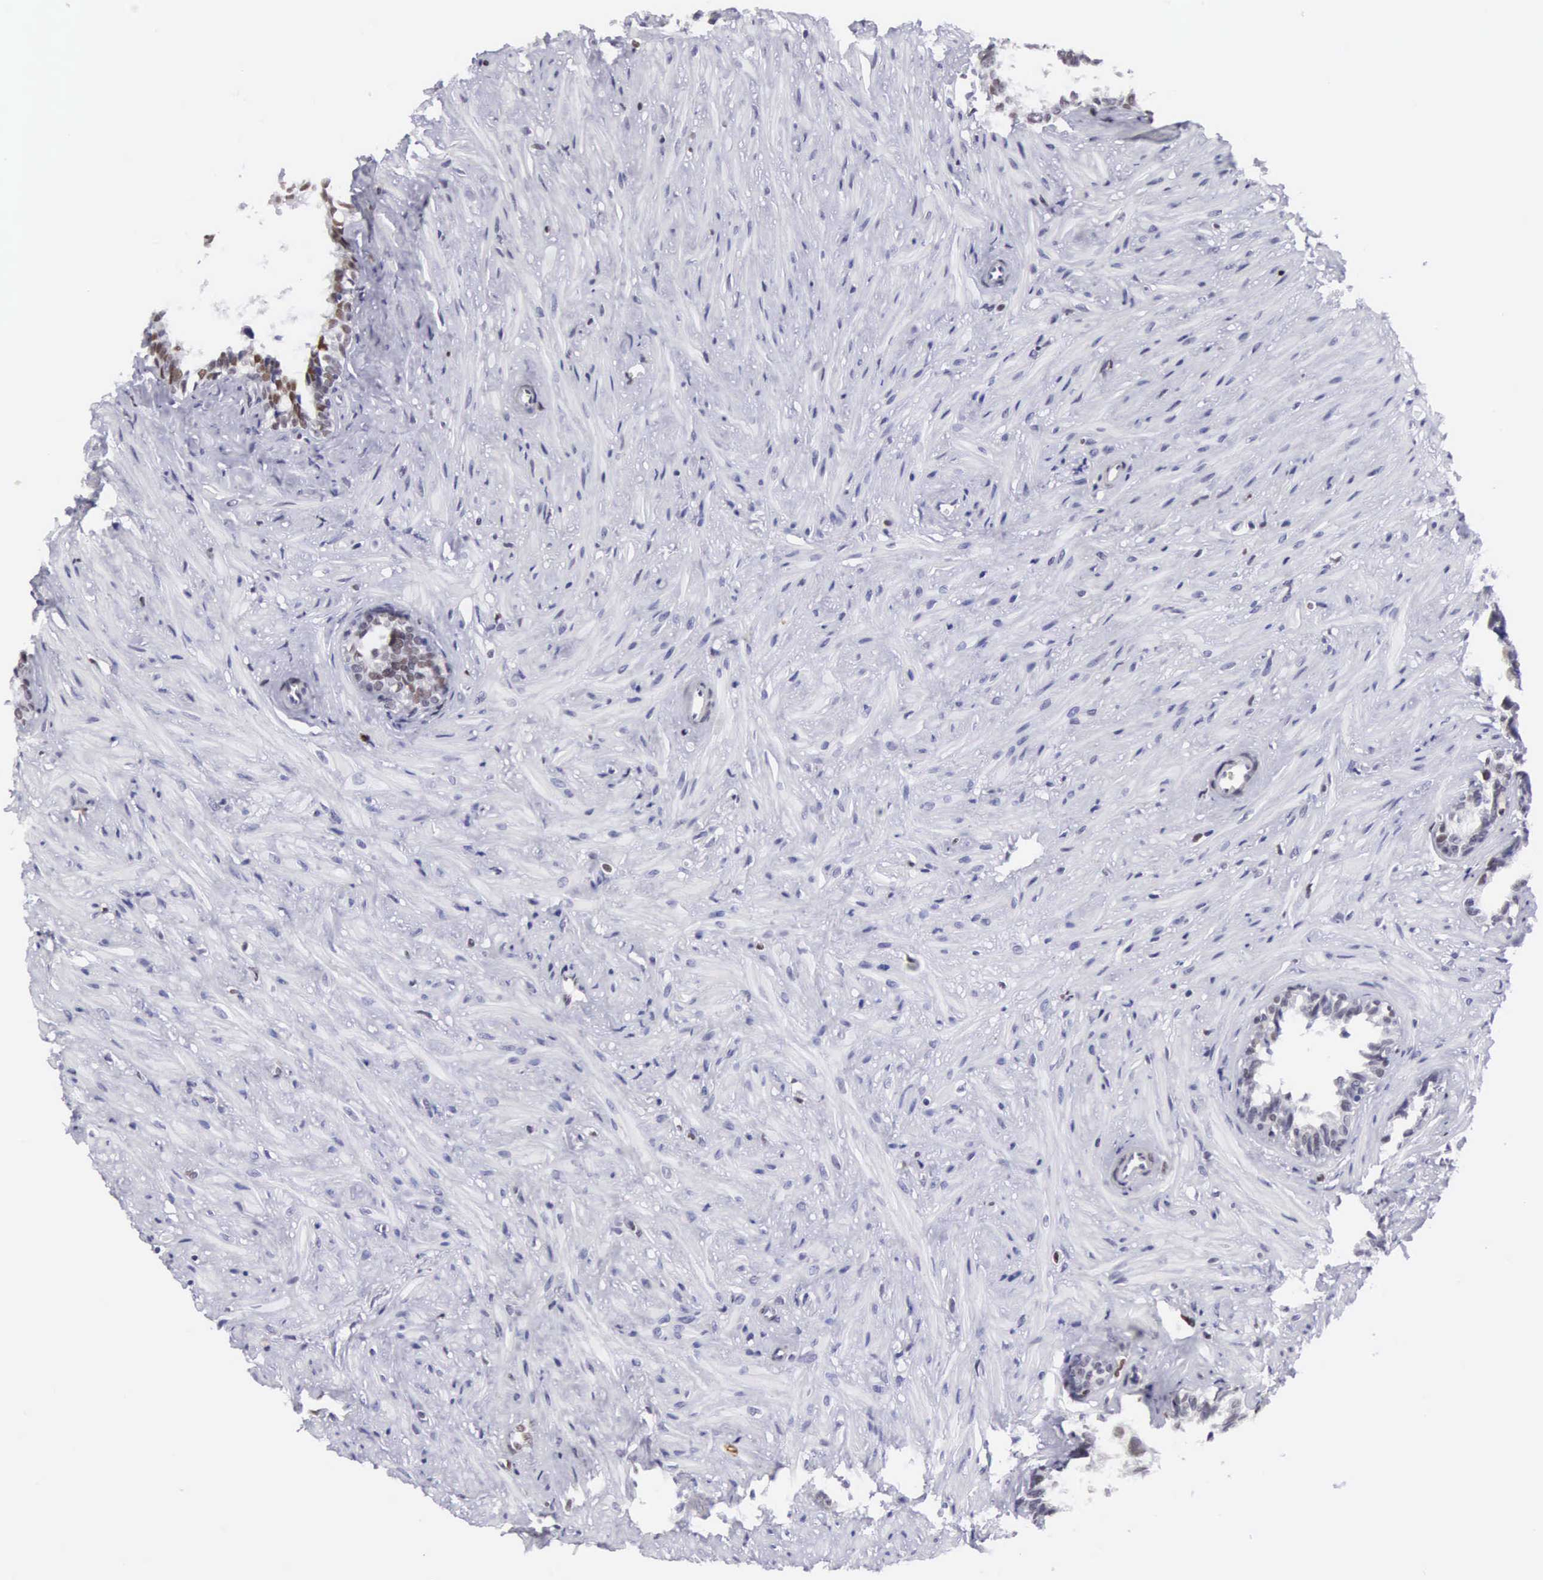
{"staining": {"intensity": "moderate", "quantity": "25%-75%", "location": "nuclear"}, "tissue": "seminal vesicle", "cell_type": "Glandular cells", "image_type": "normal", "snomed": [{"axis": "morphology", "description": "Normal tissue, NOS"}, {"axis": "topography", "description": "Seminal veicle"}], "caption": "The histopathology image displays immunohistochemical staining of benign seminal vesicle. There is moderate nuclear staining is appreciated in about 25%-75% of glandular cells.", "gene": "ETV6", "patient": {"sex": "male", "age": 60}}